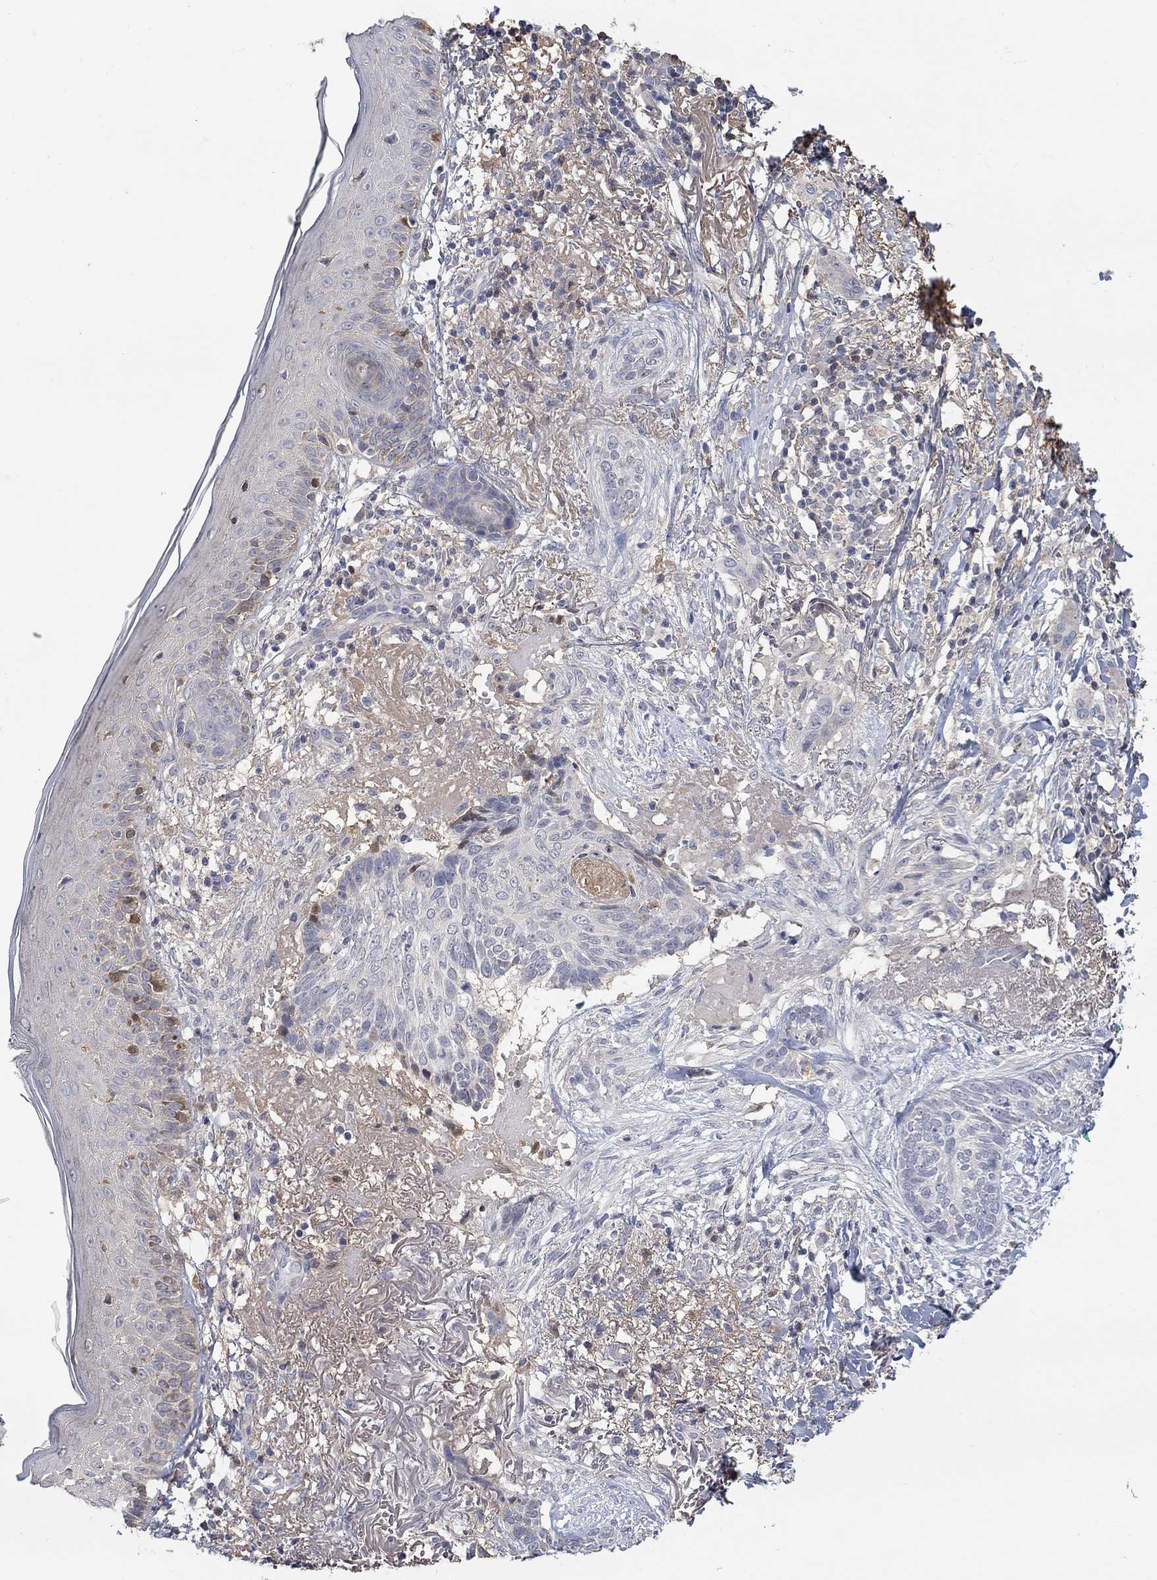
{"staining": {"intensity": "negative", "quantity": "none", "location": "none"}, "tissue": "skin cancer", "cell_type": "Tumor cells", "image_type": "cancer", "snomed": [{"axis": "morphology", "description": "Normal tissue, NOS"}, {"axis": "morphology", "description": "Basal cell carcinoma"}, {"axis": "topography", "description": "Skin"}], "caption": "Human skin cancer stained for a protein using immunohistochemistry displays no positivity in tumor cells.", "gene": "MSTN", "patient": {"sex": "male", "age": 84}}